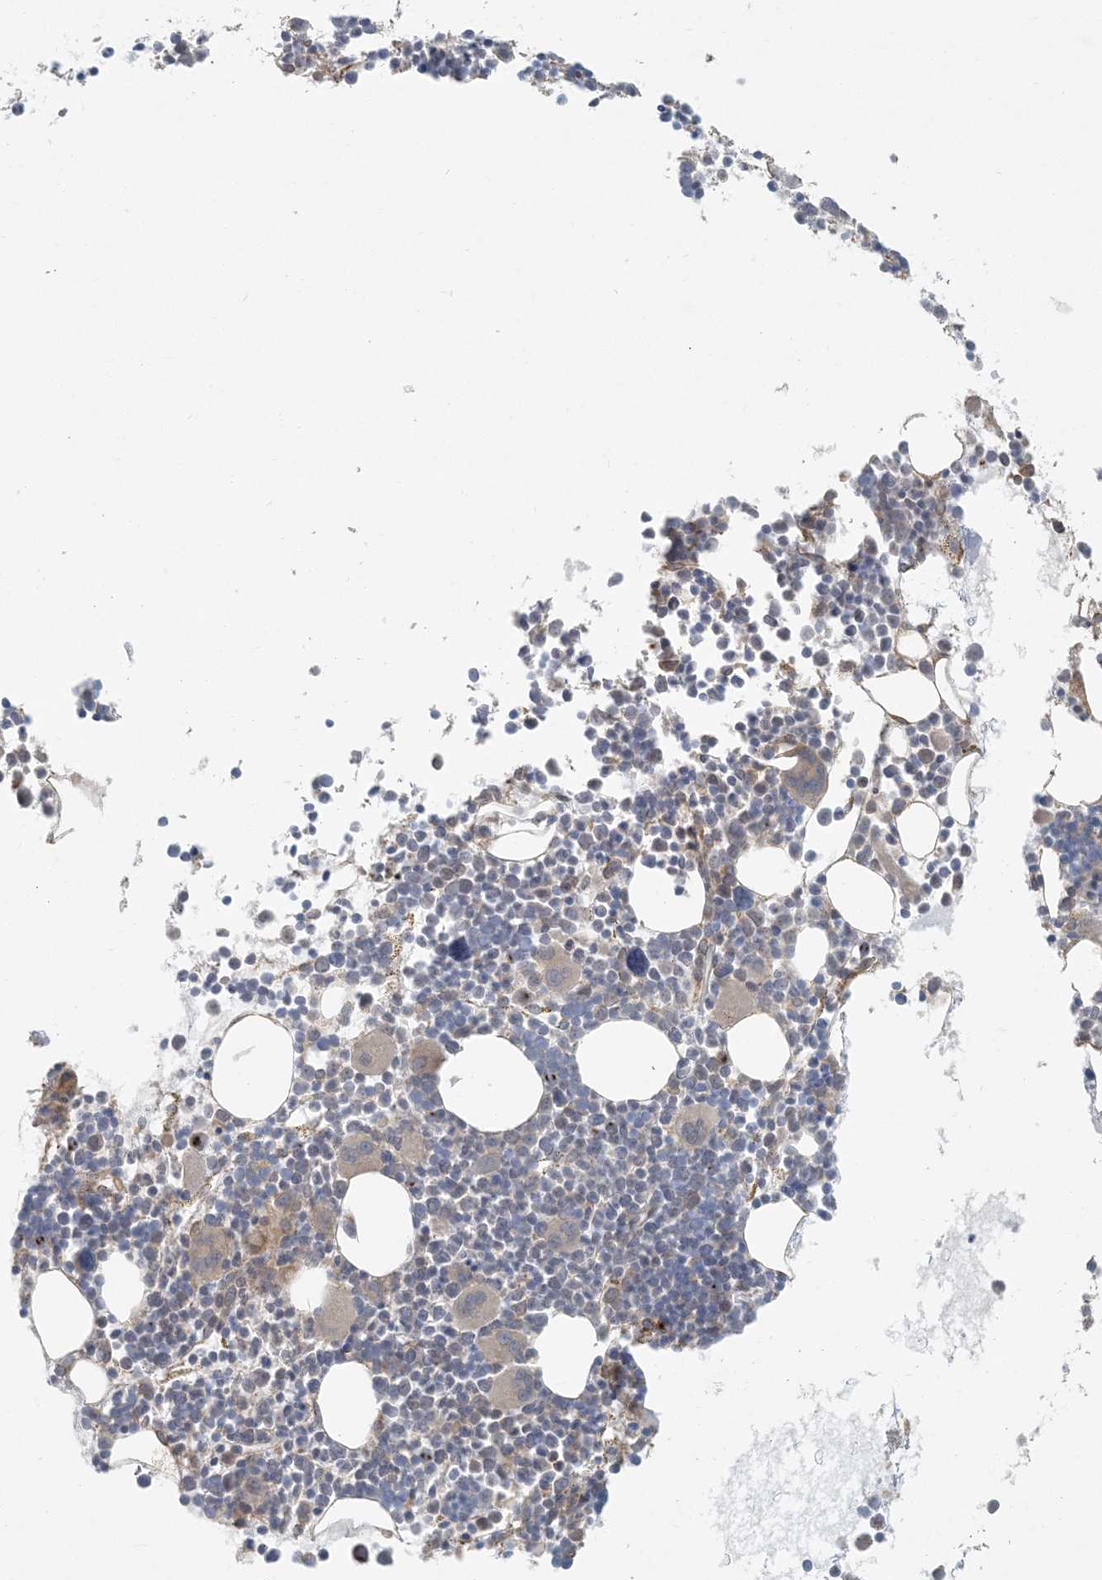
{"staining": {"intensity": "negative", "quantity": "none", "location": "none"}, "tissue": "bone marrow", "cell_type": "Hematopoietic cells", "image_type": "normal", "snomed": [{"axis": "morphology", "description": "Normal tissue, NOS"}, {"axis": "topography", "description": "Bone marrow"}], "caption": "Immunohistochemistry of normal bone marrow displays no expression in hematopoietic cells. (Brightfield microscopy of DAB IHC at high magnification).", "gene": "HACL1", "patient": {"sex": "female", "age": 62}}